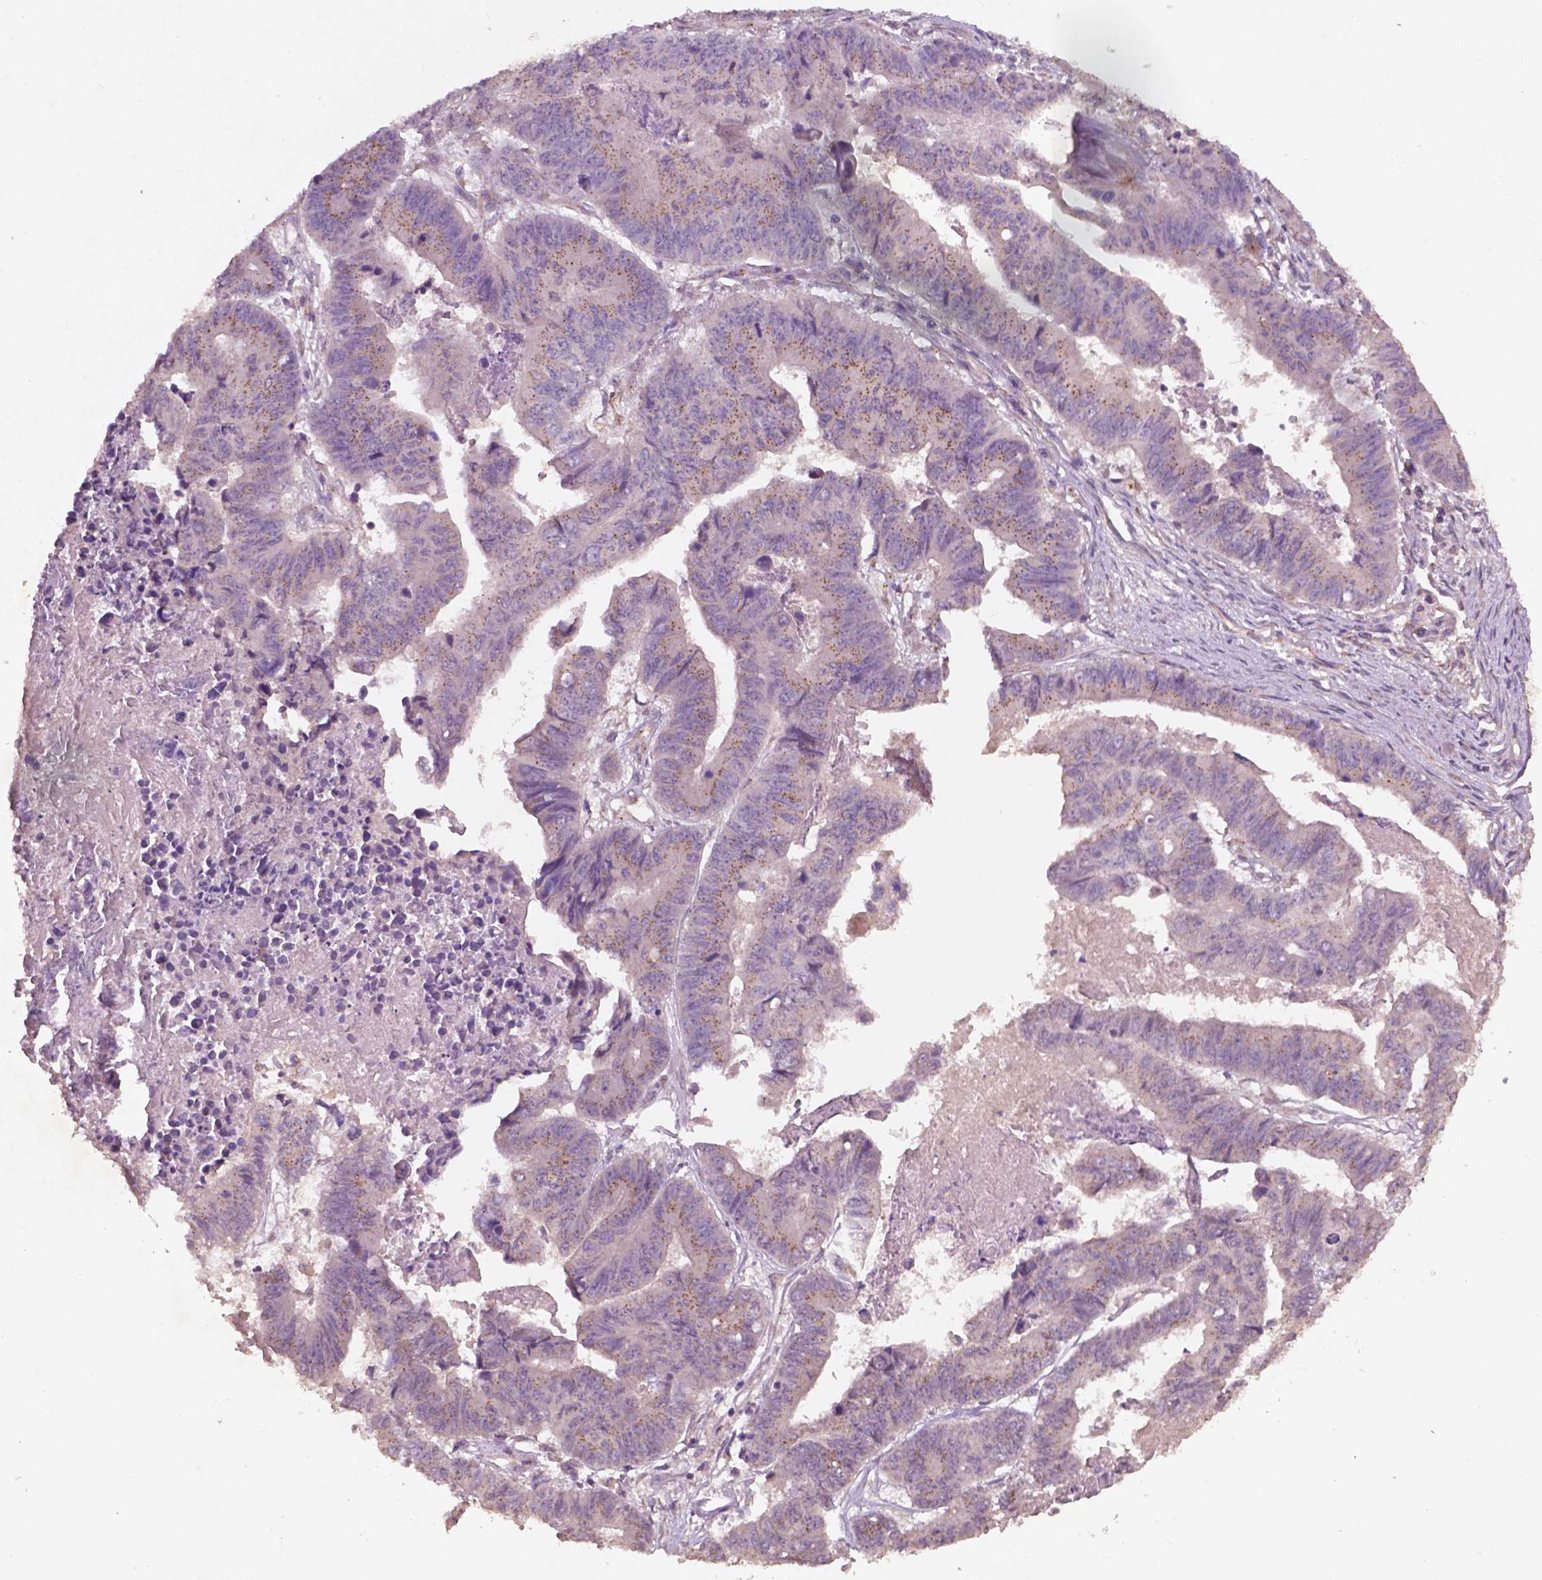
{"staining": {"intensity": "moderate", "quantity": ">75%", "location": "cytoplasmic/membranous"}, "tissue": "stomach cancer", "cell_type": "Tumor cells", "image_type": "cancer", "snomed": [{"axis": "morphology", "description": "Adenocarcinoma, NOS"}, {"axis": "topography", "description": "Stomach, lower"}], "caption": "Stomach cancer (adenocarcinoma) tissue reveals moderate cytoplasmic/membranous staining in about >75% of tumor cells, visualized by immunohistochemistry.", "gene": "CHPT1", "patient": {"sex": "male", "age": 77}}